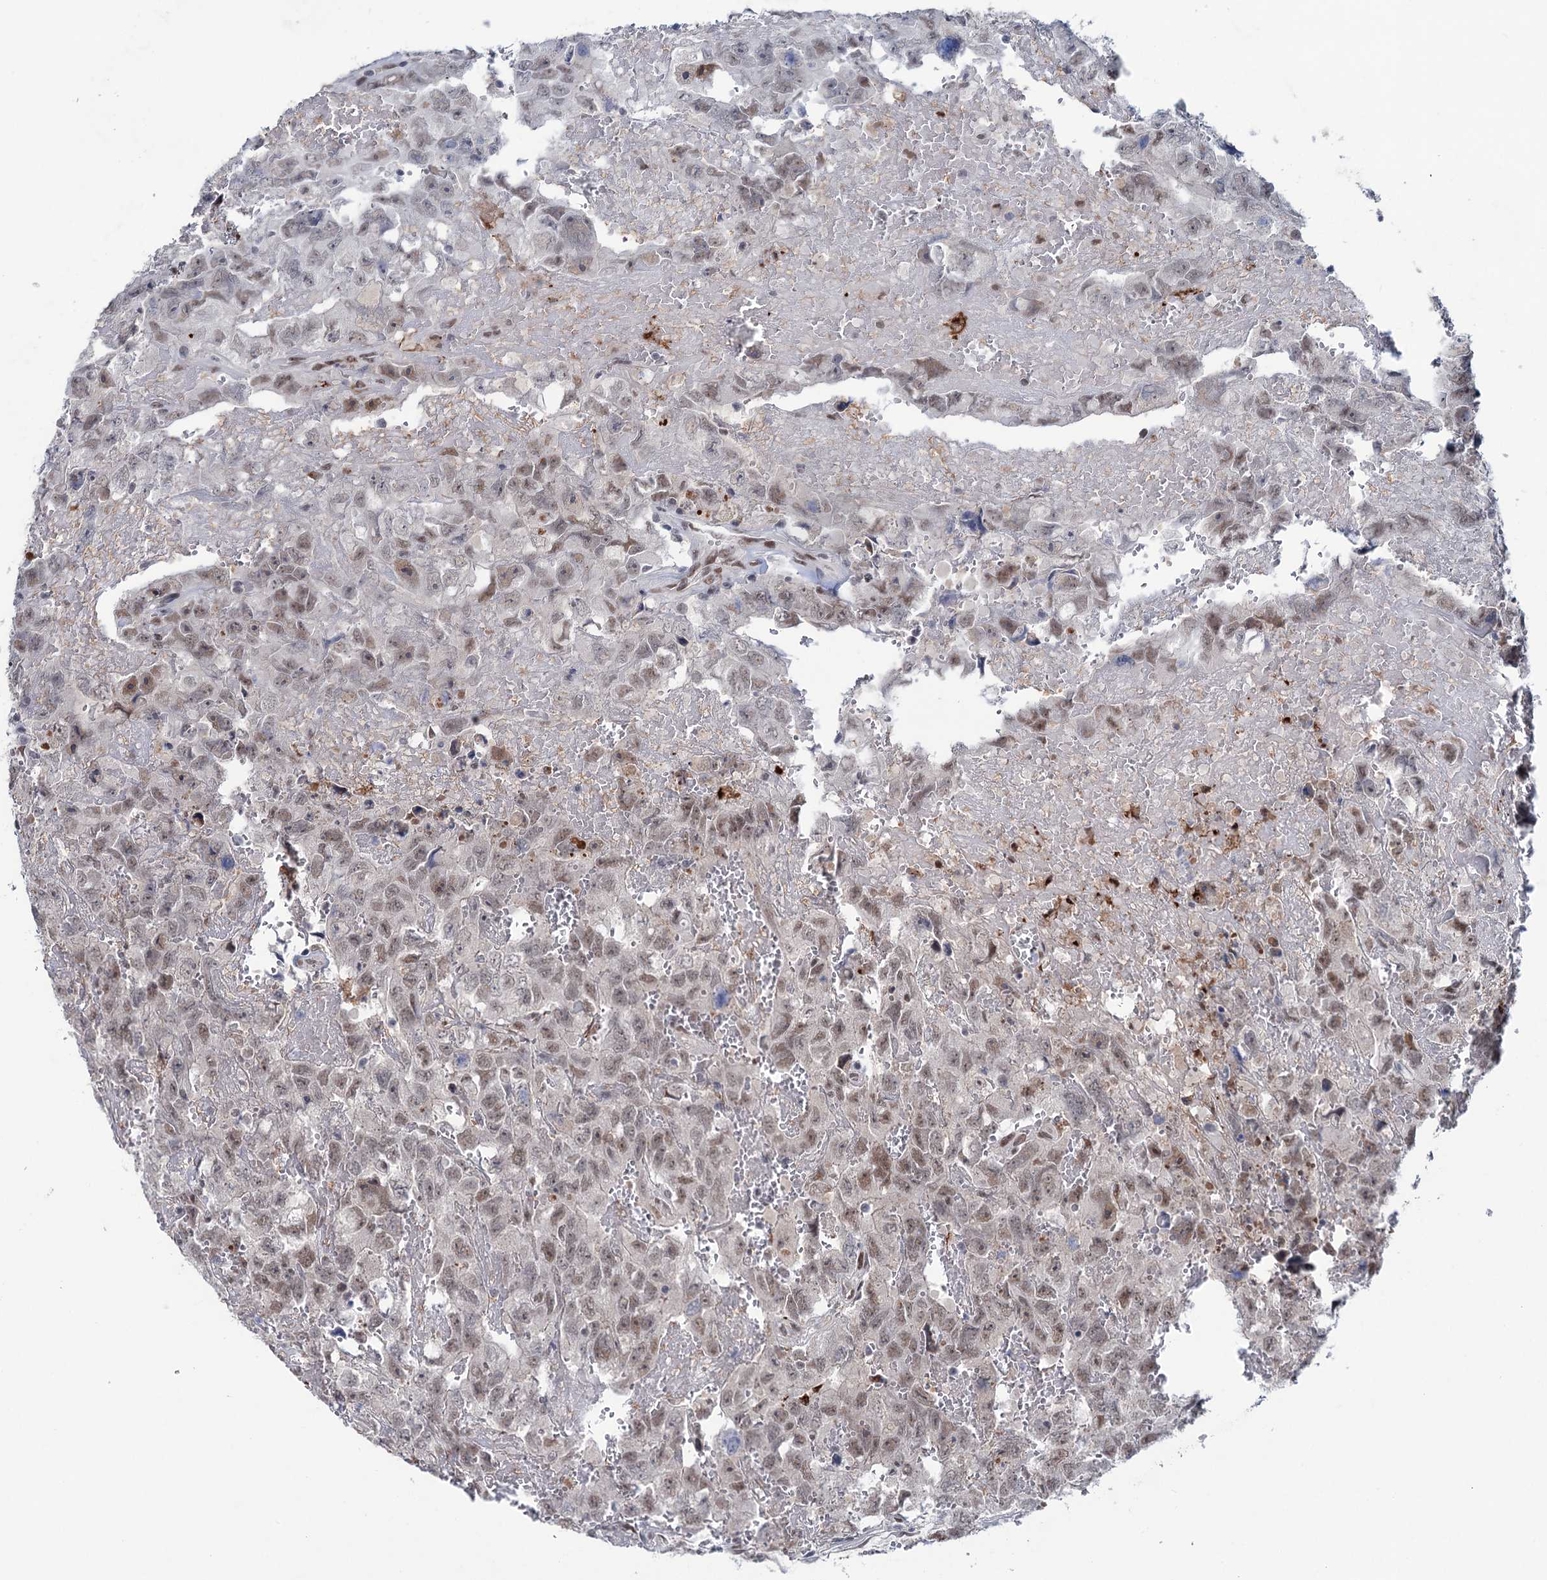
{"staining": {"intensity": "weak", "quantity": "25%-75%", "location": "nuclear"}, "tissue": "testis cancer", "cell_type": "Tumor cells", "image_type": "cancer", "snomed": [{"axis": "morphology", "description": "Carcinoma, Embryonal, NOS"}, {"axis": "topography", "description": "Testis"}], "caption": "Immunohistochemical staining of human testis cancer (embryonal carcinoma) displays low levels of weak nuclear protein expression in about 25%-75% of tumor cells.", "gene": "FAM53A", "patient": {"sex": "male", "age": 45}}